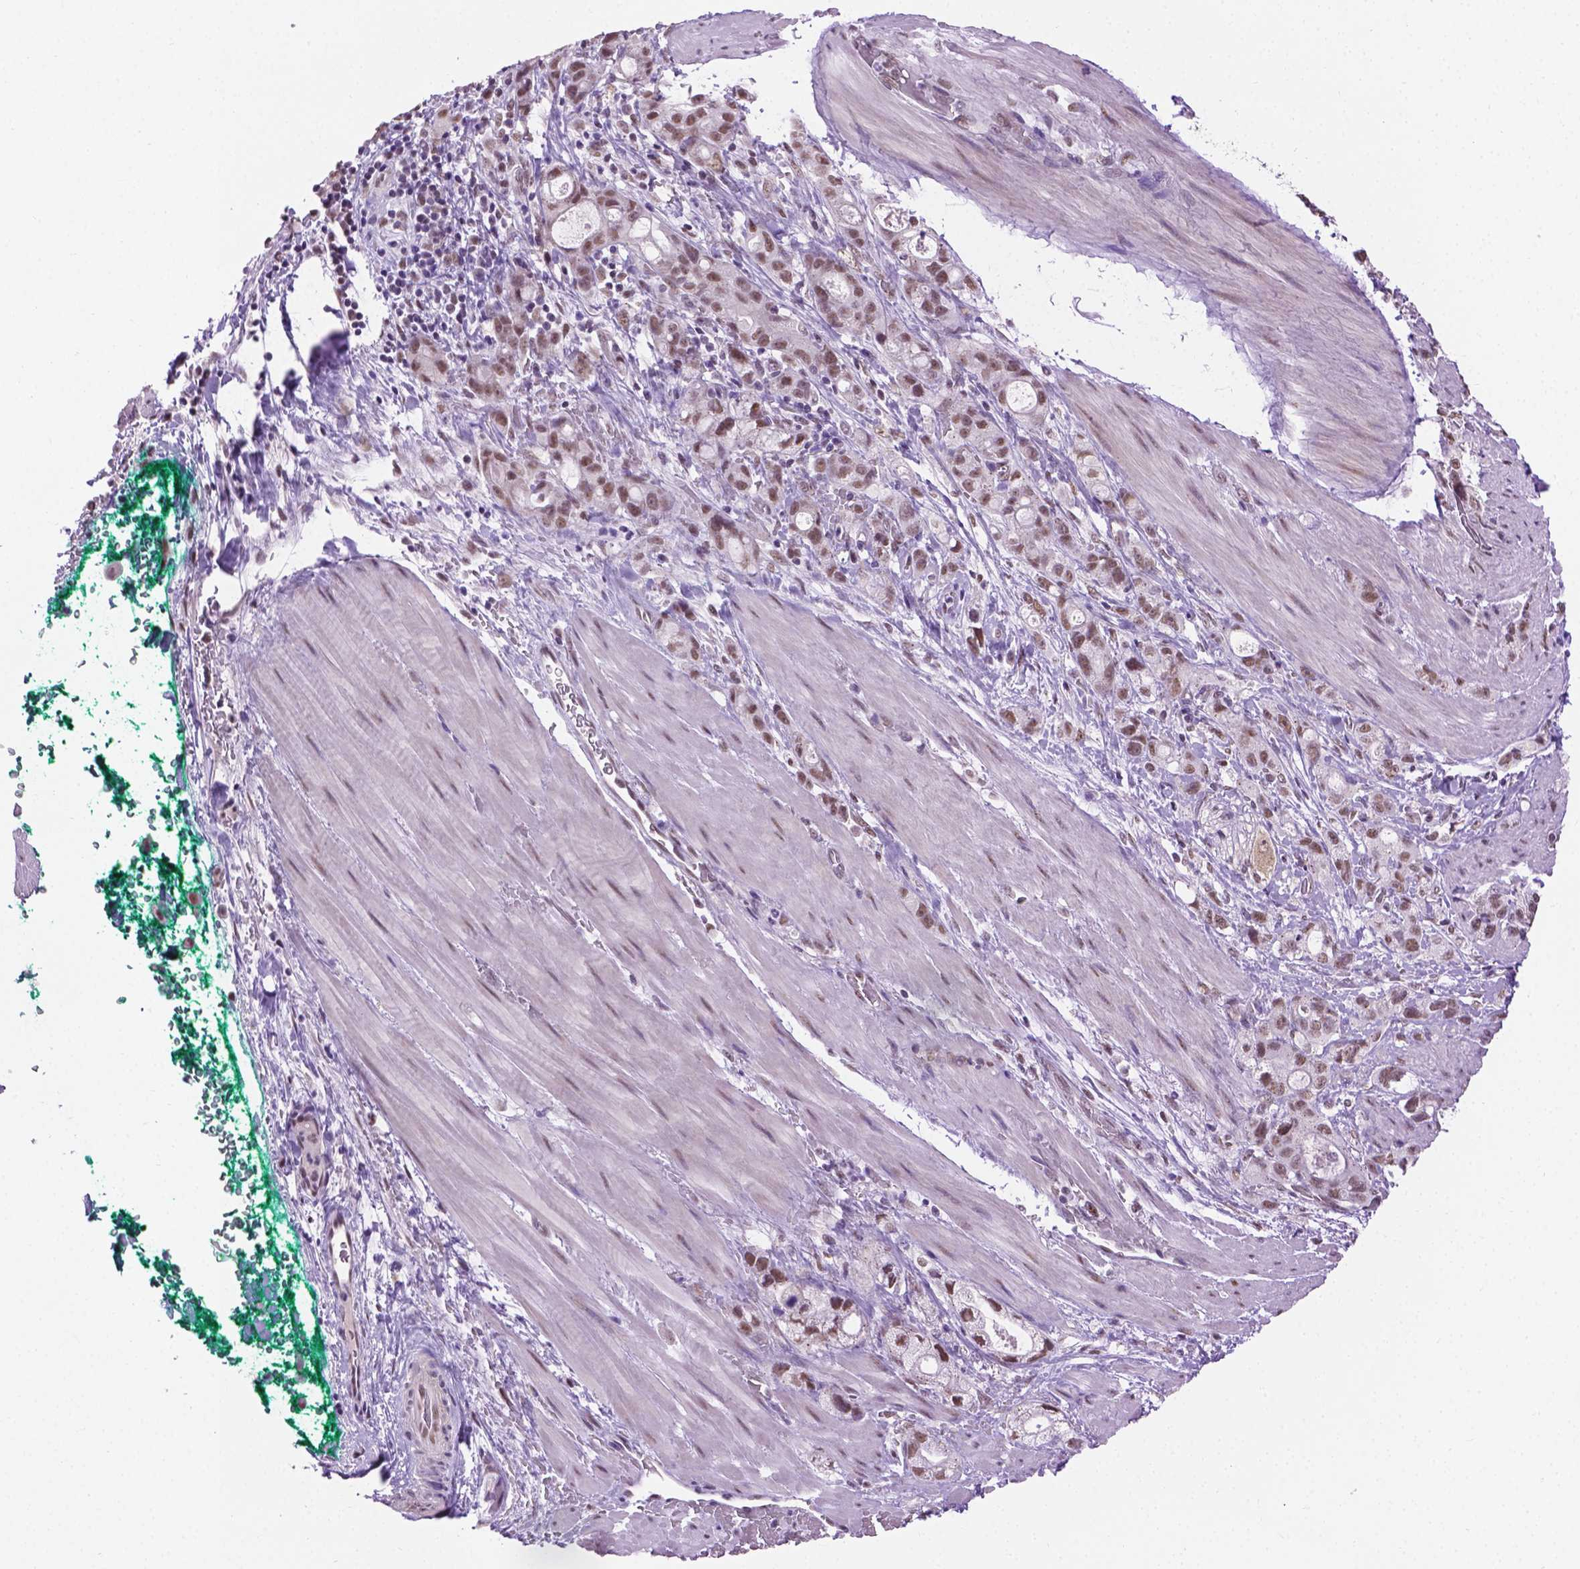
{"staining": {"intensity": "moderate", "quantity": ">75%", "location": "nuclear"}, "tissue": "stomach cancer", "cell_type": "Tumor cells", "image_type": "cancer", "snomed": [{"axis": "morphology", "description": "Adenocarcinoma, NOS"}, {"axis": "topography", "description": "Stomach"}], "caption": "Brown immunohistochemical staining in adenocarcinoma (stomach) displays moderate nuclear expression in about >75% of tumor cells.", "gene": "ABI2", "patient": {"sex": "male", "age": 63}}